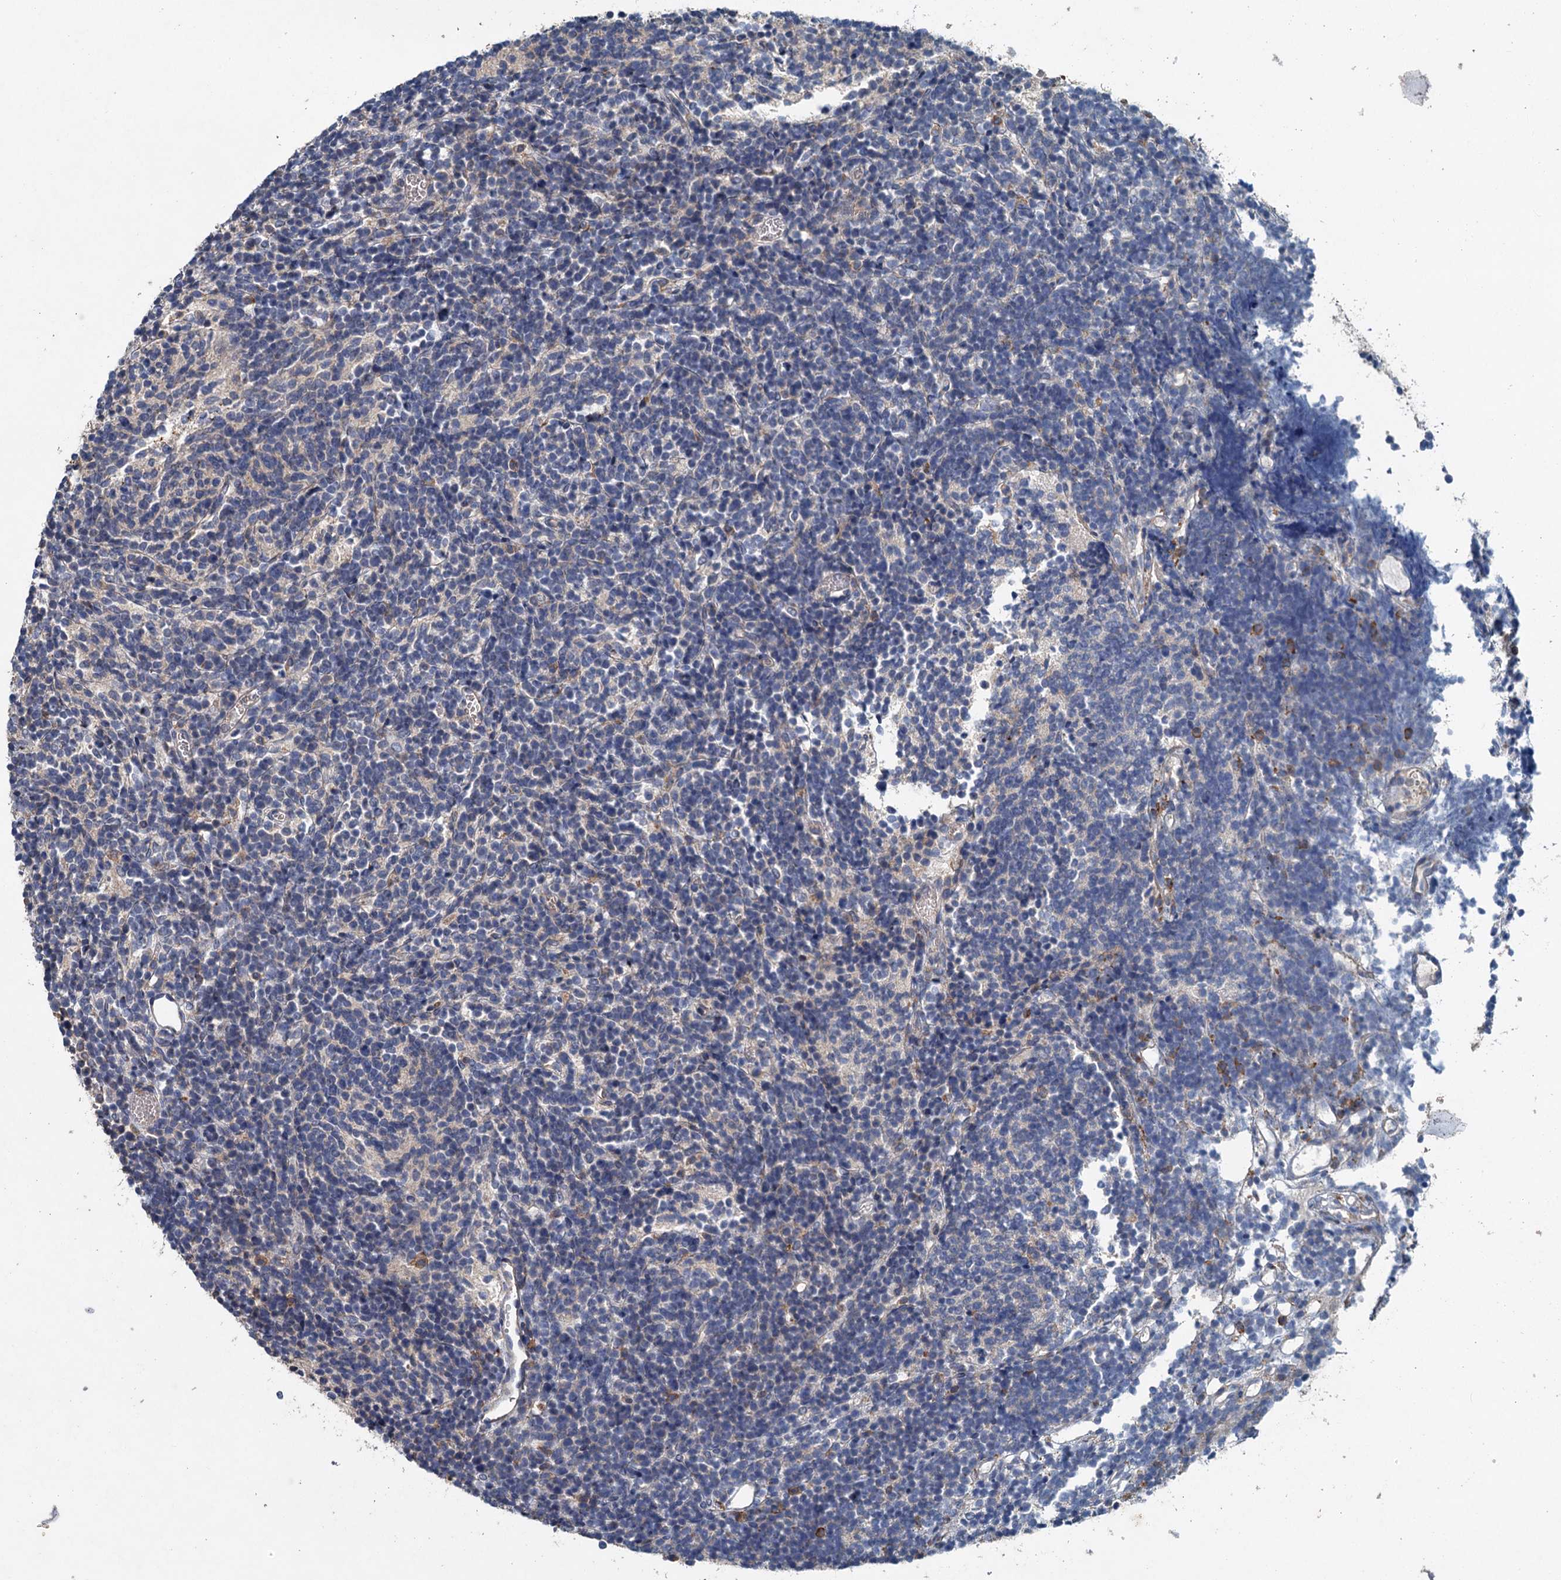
{"staining": {"intensity": "negative", "quantity": "none", "location": "none"}, "tissue": "glioma", "cell_type": "Tumor cells", "image_type": "cancer", "snomed": [{"axis": "morphology", "description": "Glioma, malignant, Low grade"}, {"axis": "topography", "description": "Brain"}], "caption": "An IHC histopathology image of glioma is shown. There is no staining in tumor cells of glioma.", "gene": "TAPBPL", "patient": {"sex": "female", "age": 1}}